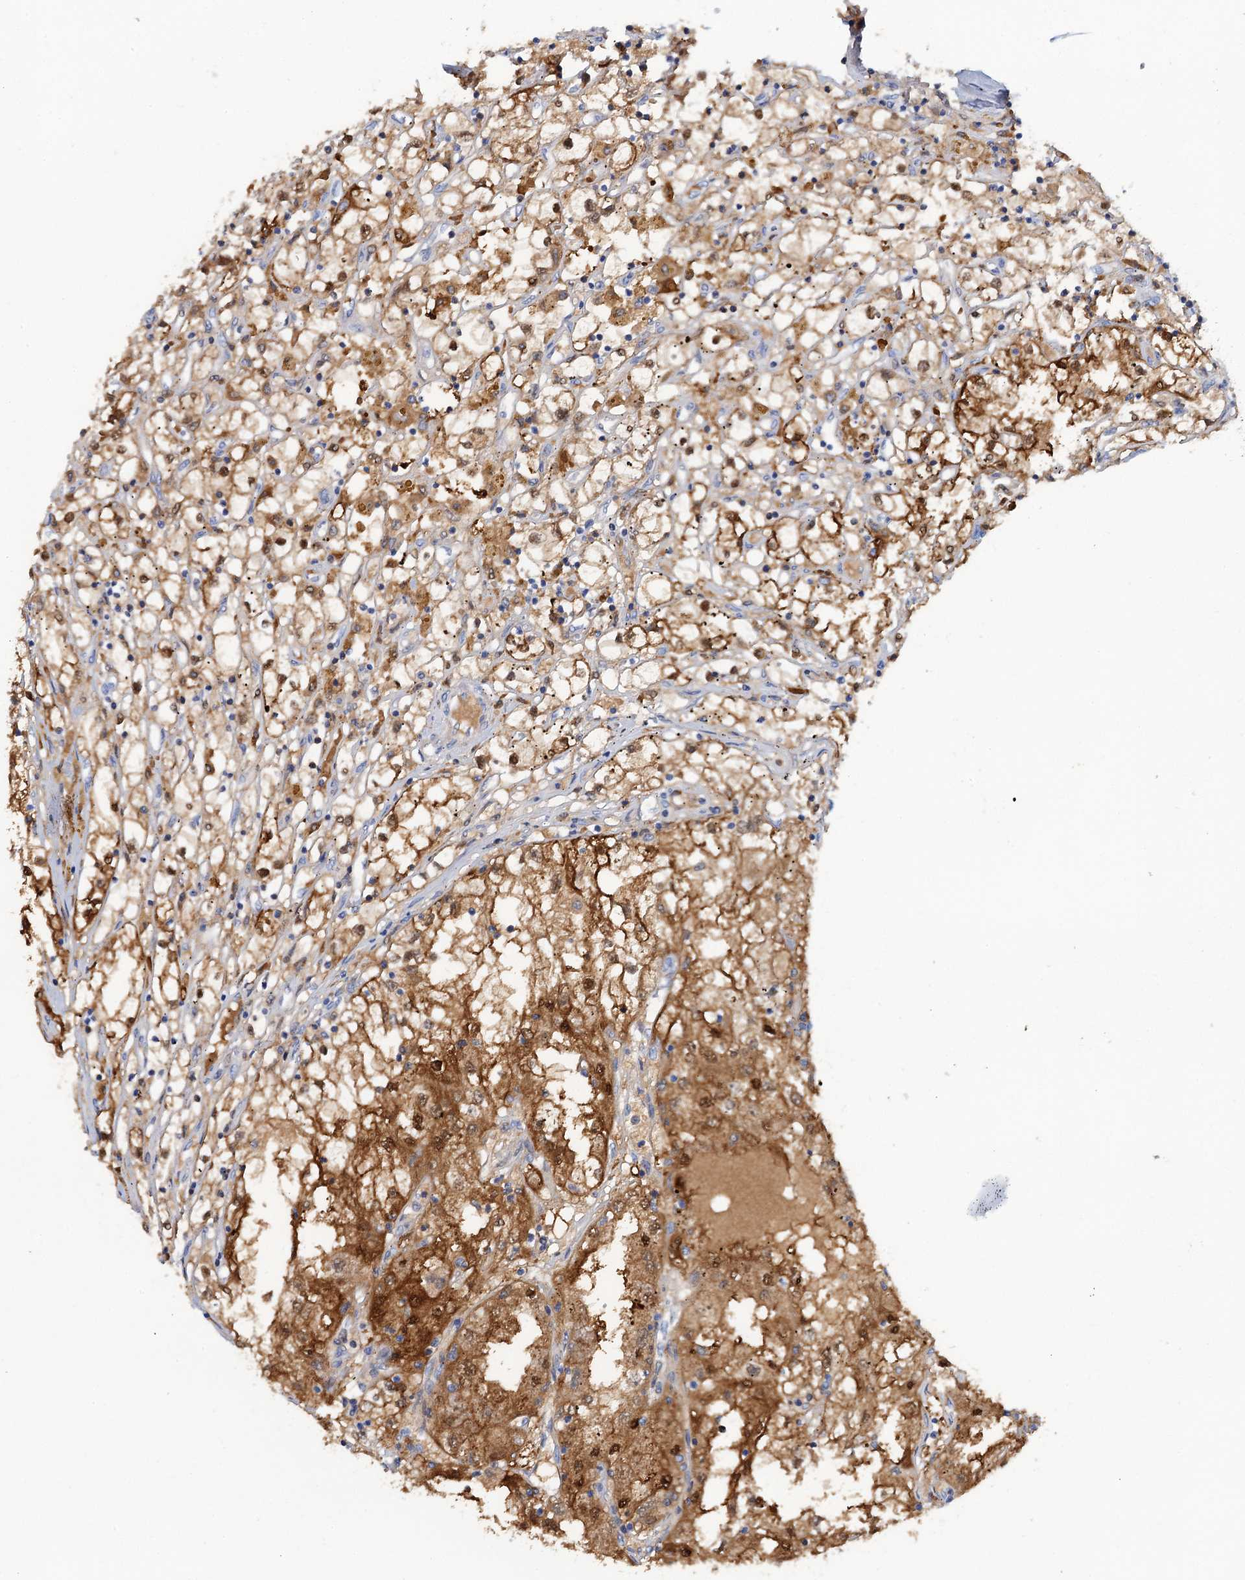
{"staining": {"intensity": "moderate", "quantity": ">75%", "location": "cytoplasmic/membranous,nuclear"}, "tissue": "renal cancer", "cell_type": "Tumor cells", "image_type": "cancer", "snomed": [{"axis": "morphology", "description": "Adenocarcinoma, NOS"}, {"axis": "topography", "description": "Kidney"}], "caption": "Protein expression analysis of renal cancer shows moderate cytoplasmic/membranous and nuclear positivity in approximately >75% of tumor cells.", "gene": "FAH", "patient": {"sex": "male", "age": 56}}